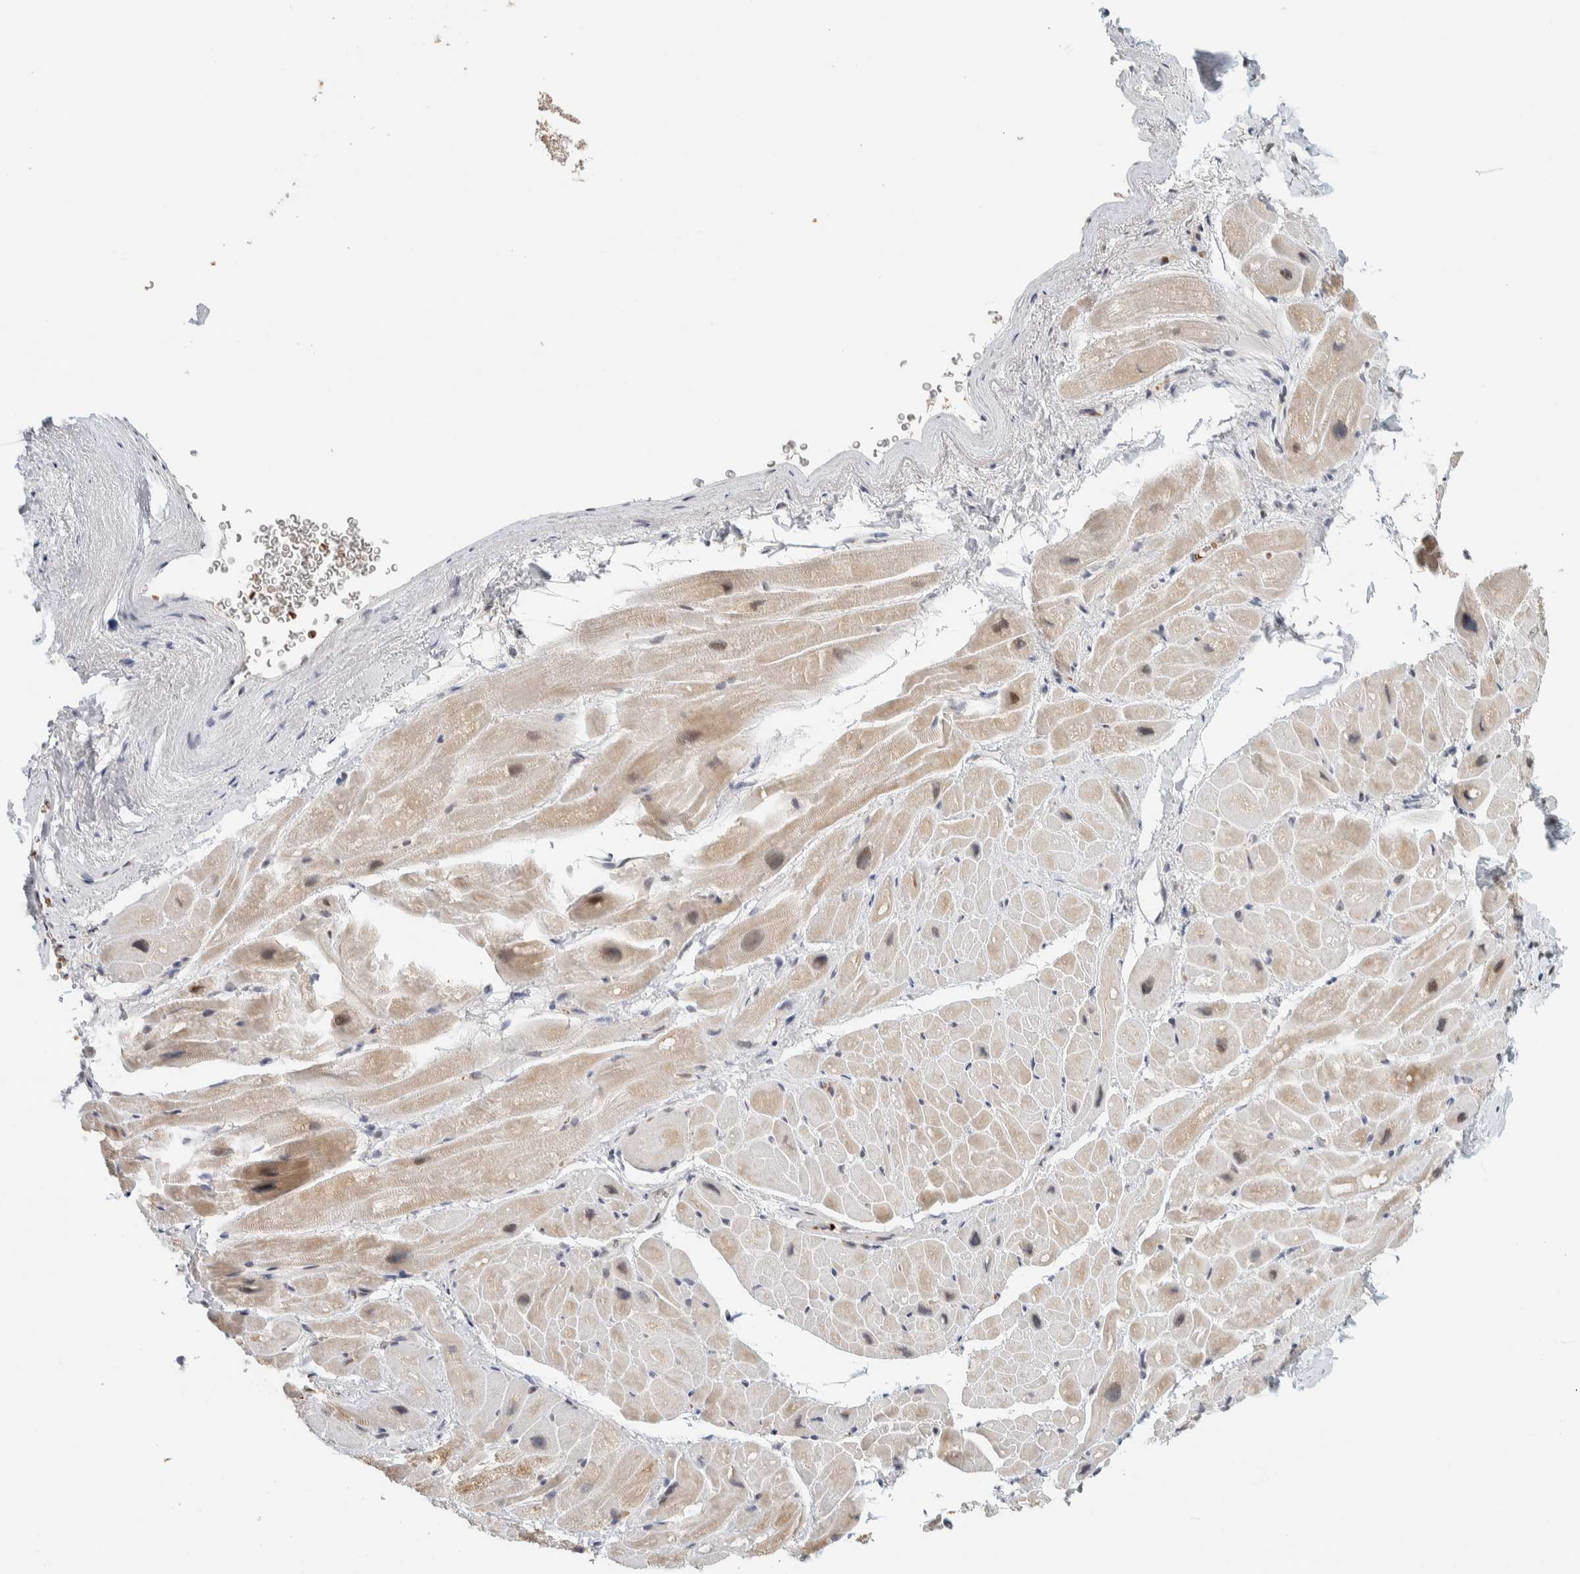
{"staining": {"intensity": "weak", "quantity": "<25%", "location": "cytoplasmic/membranous,nuclear"}, "tissue": "heart muscle", "cell_type": "Cardiomyocytes", "image_type": "normal", "snomed": [{"axis": "morphology", "description": "Normal tissue, NOS"}, {"axis": "topography", "description": "Heart"}], "caption": "IHC image of unremarkable heart muscle: human heart muscle stained with DAB exhibits no significant protein staining in cardiomyocytes.", "gene": "ZBTB2", "patient": {"sex": "male", "age": 49}}